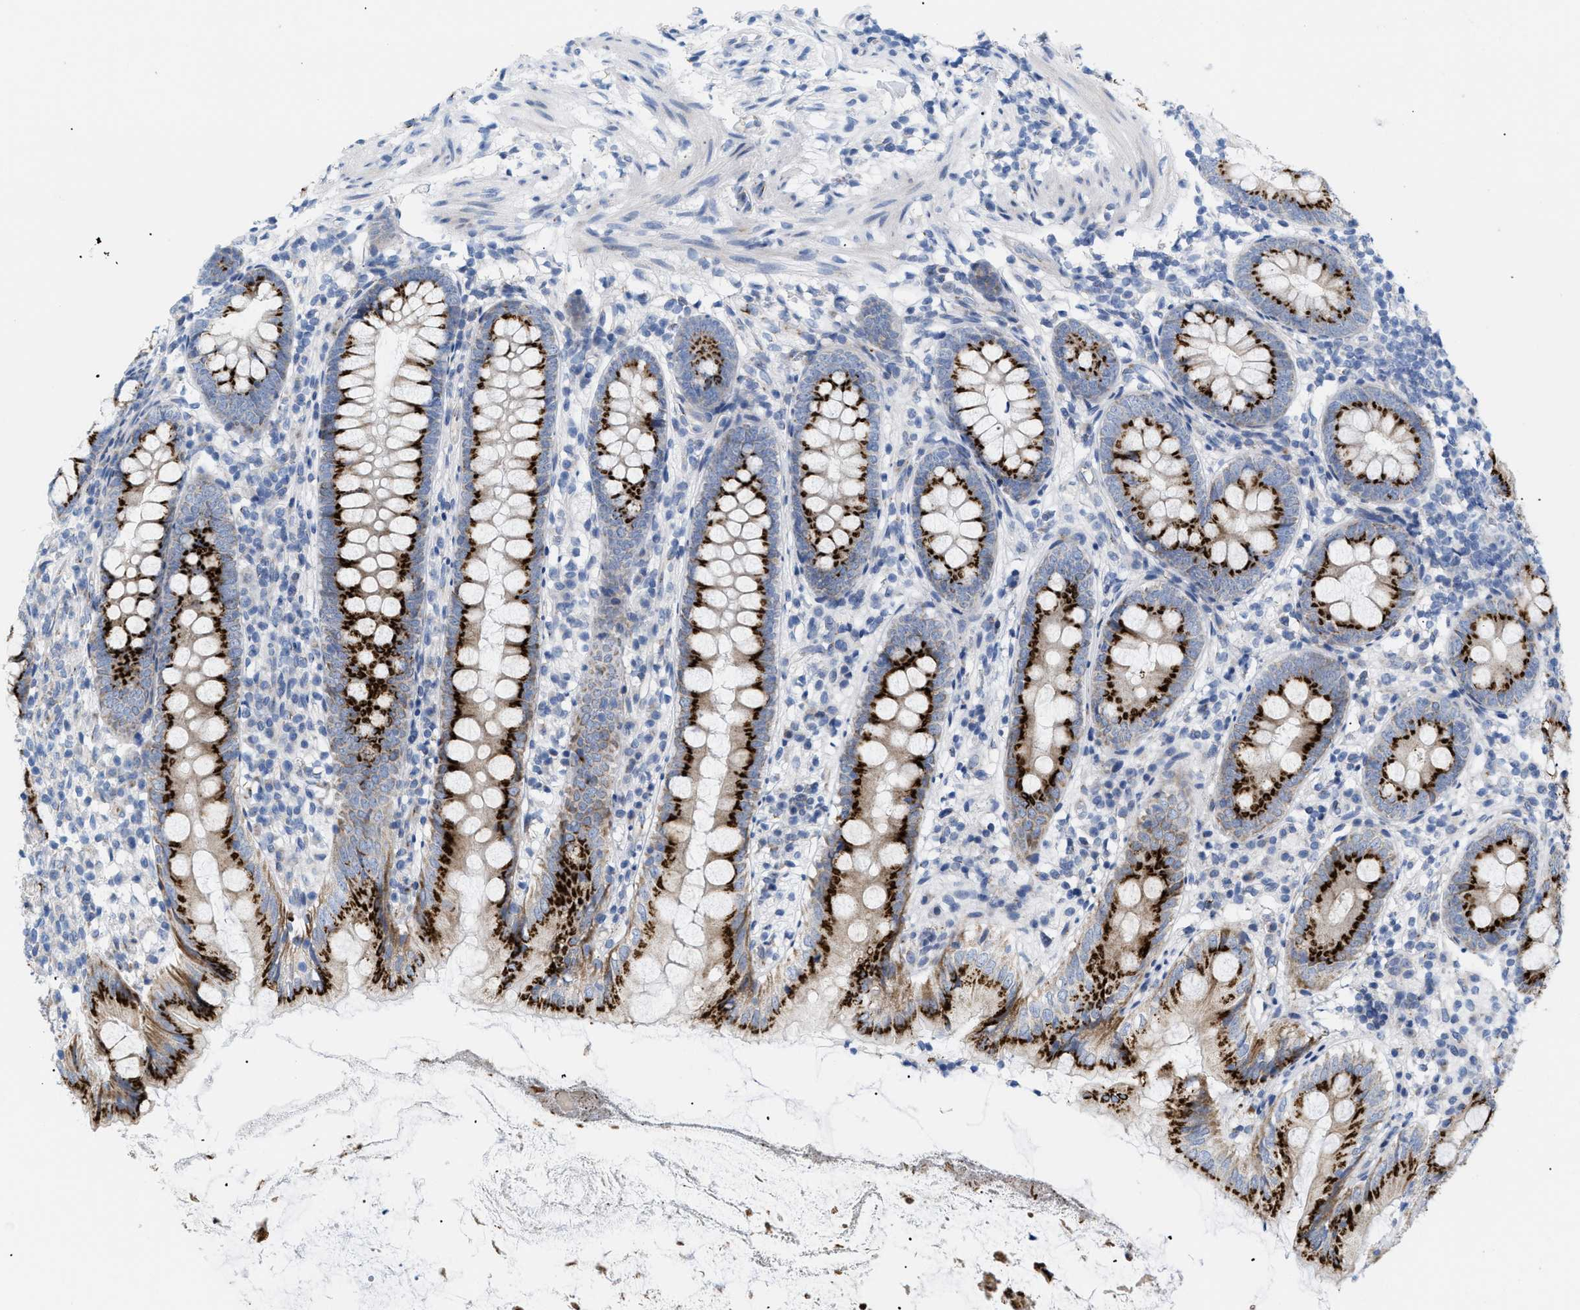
{"staining": {"intensity": "strong", "quantity": ">75%", "location": "cytoplasmic/membranous"}, "tissue": "appendix", "cell_type": "Glandular cells", "image_type": "normal", "snomed": [{"axis": "morphology", "description": "Normal tissue, NOS"}, {"axis": "topography", "description": "Appendix"}], "caption": "Protein expression analysis of unremarkable human appendix reveals strong cytoplasmic/membranous positivity in approximately >75% of glandular cells. The protein is shown in brown color, while the nuclei are stained blue.", "gene": "TMEM17", "patient": {"sex": "female", "age": 77}}